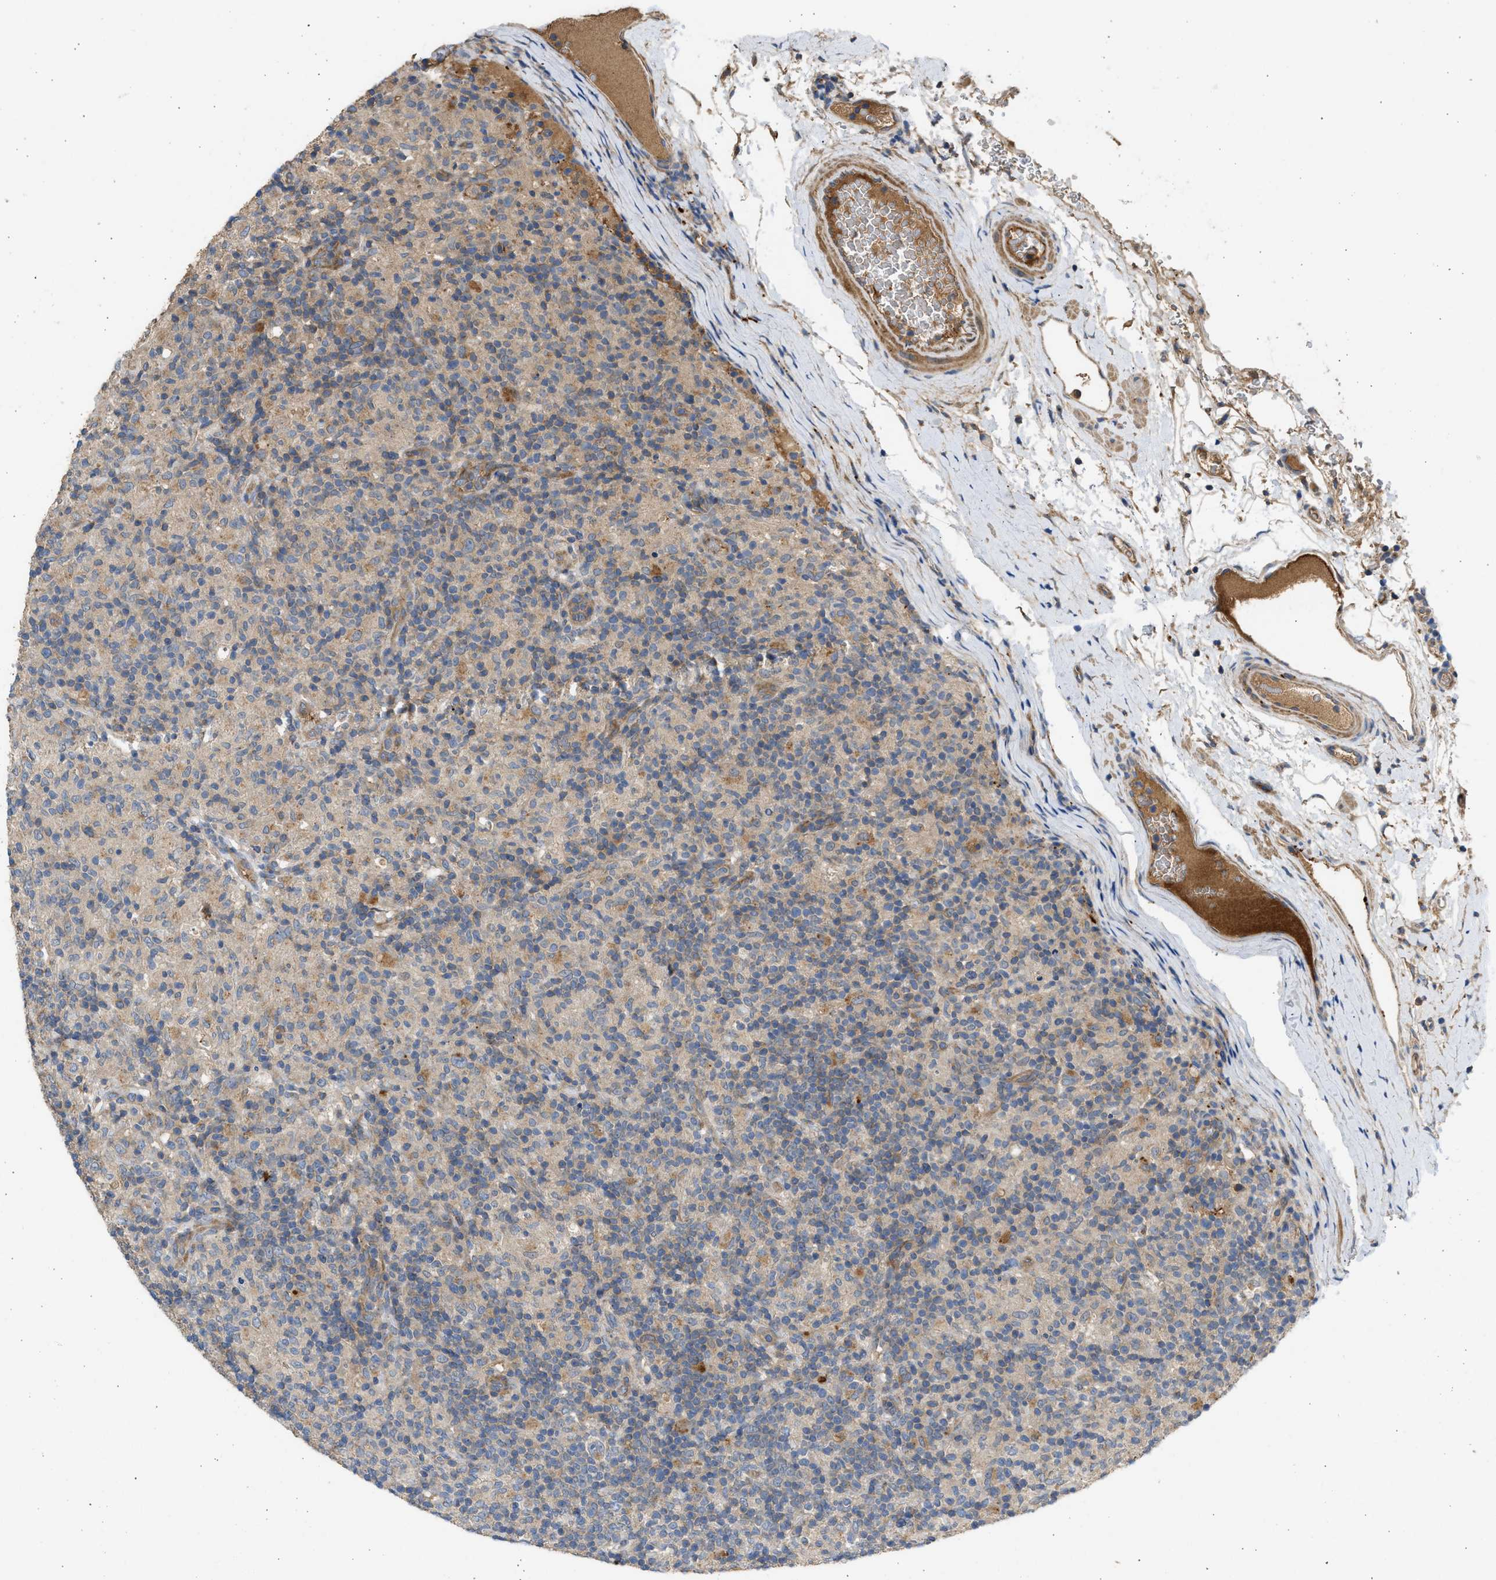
{"staining": {"intensity": "moderate", "quantity": "<25%", "location": "cytoplasmic/membranous"}, "tissue": "lymphoma", "cell_type": "Tumor cells", "image_type": "cancer", "snomed": [{"axis": "morphology", "description": "Hodgkin's disease, NOS"}, {"axis": "topography", "description": "Lymph node"}], "caption": "Moderate cytoplasmic/membranous protein expression is identified in about <25% of tumor cells in lymphoma.", "gene": "CSRNP2", "patient": {"sex": "male", "age": 70}}